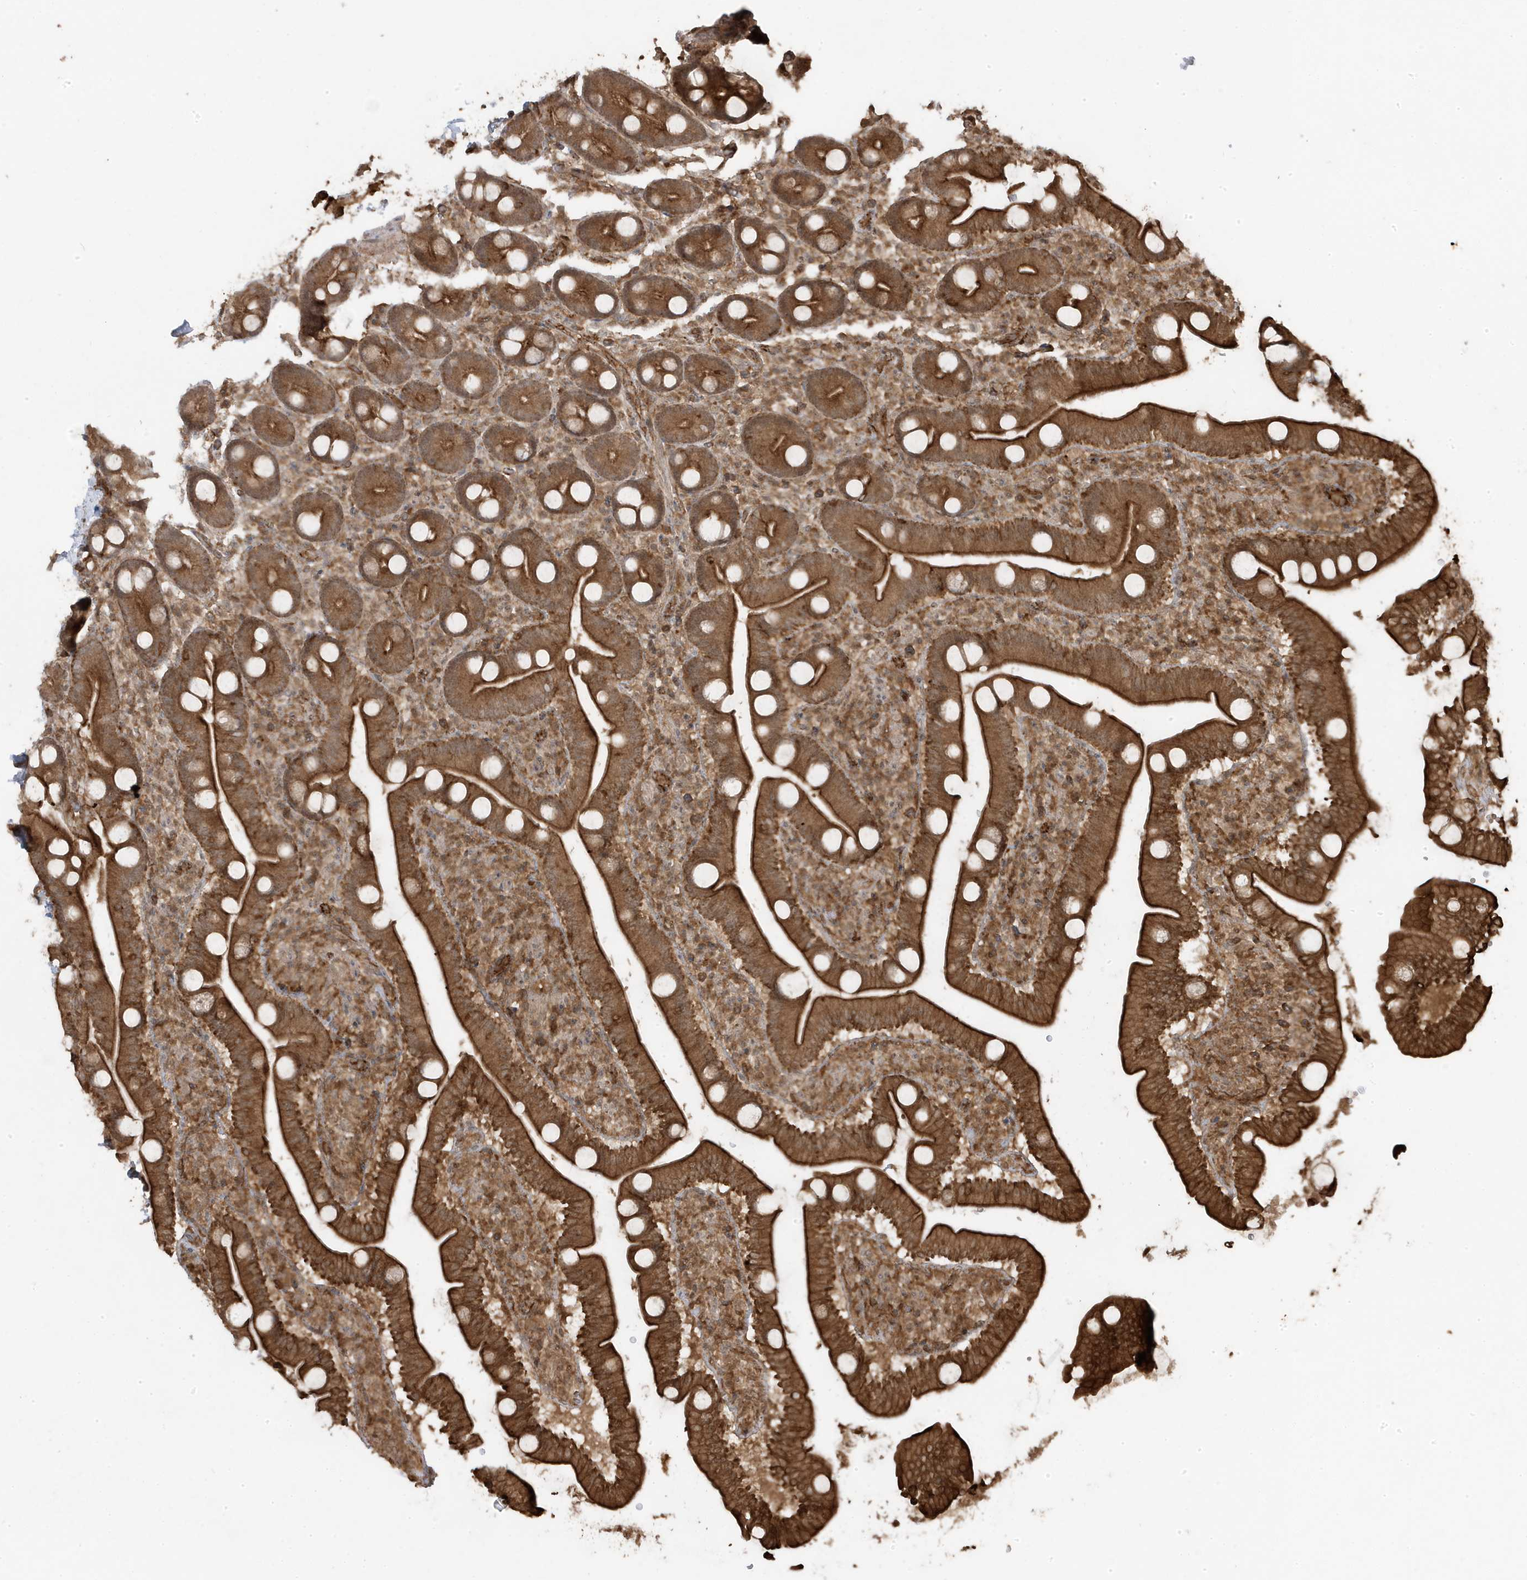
{"staining": {"intensity": "strong", "quantity": ">75%", "location": "cytoplasmic/membranous"}, "tissue": "duodenum", "cell_type": "Glandular cells", "image_type": "normal", "snomed": [{"axis": "morphology", "description": "Normal tissue, NOS"}, {"axis": "topography", "description": "Duodenum"}], "caption": "This micrograph reveals IHC staining of normal human duodenum, with high strong cytoplasmic/membranous positivity in approximately >75% of glandular cells.", "gene": "ASAP1", "patient": {"sex": "male", "age": 35}}